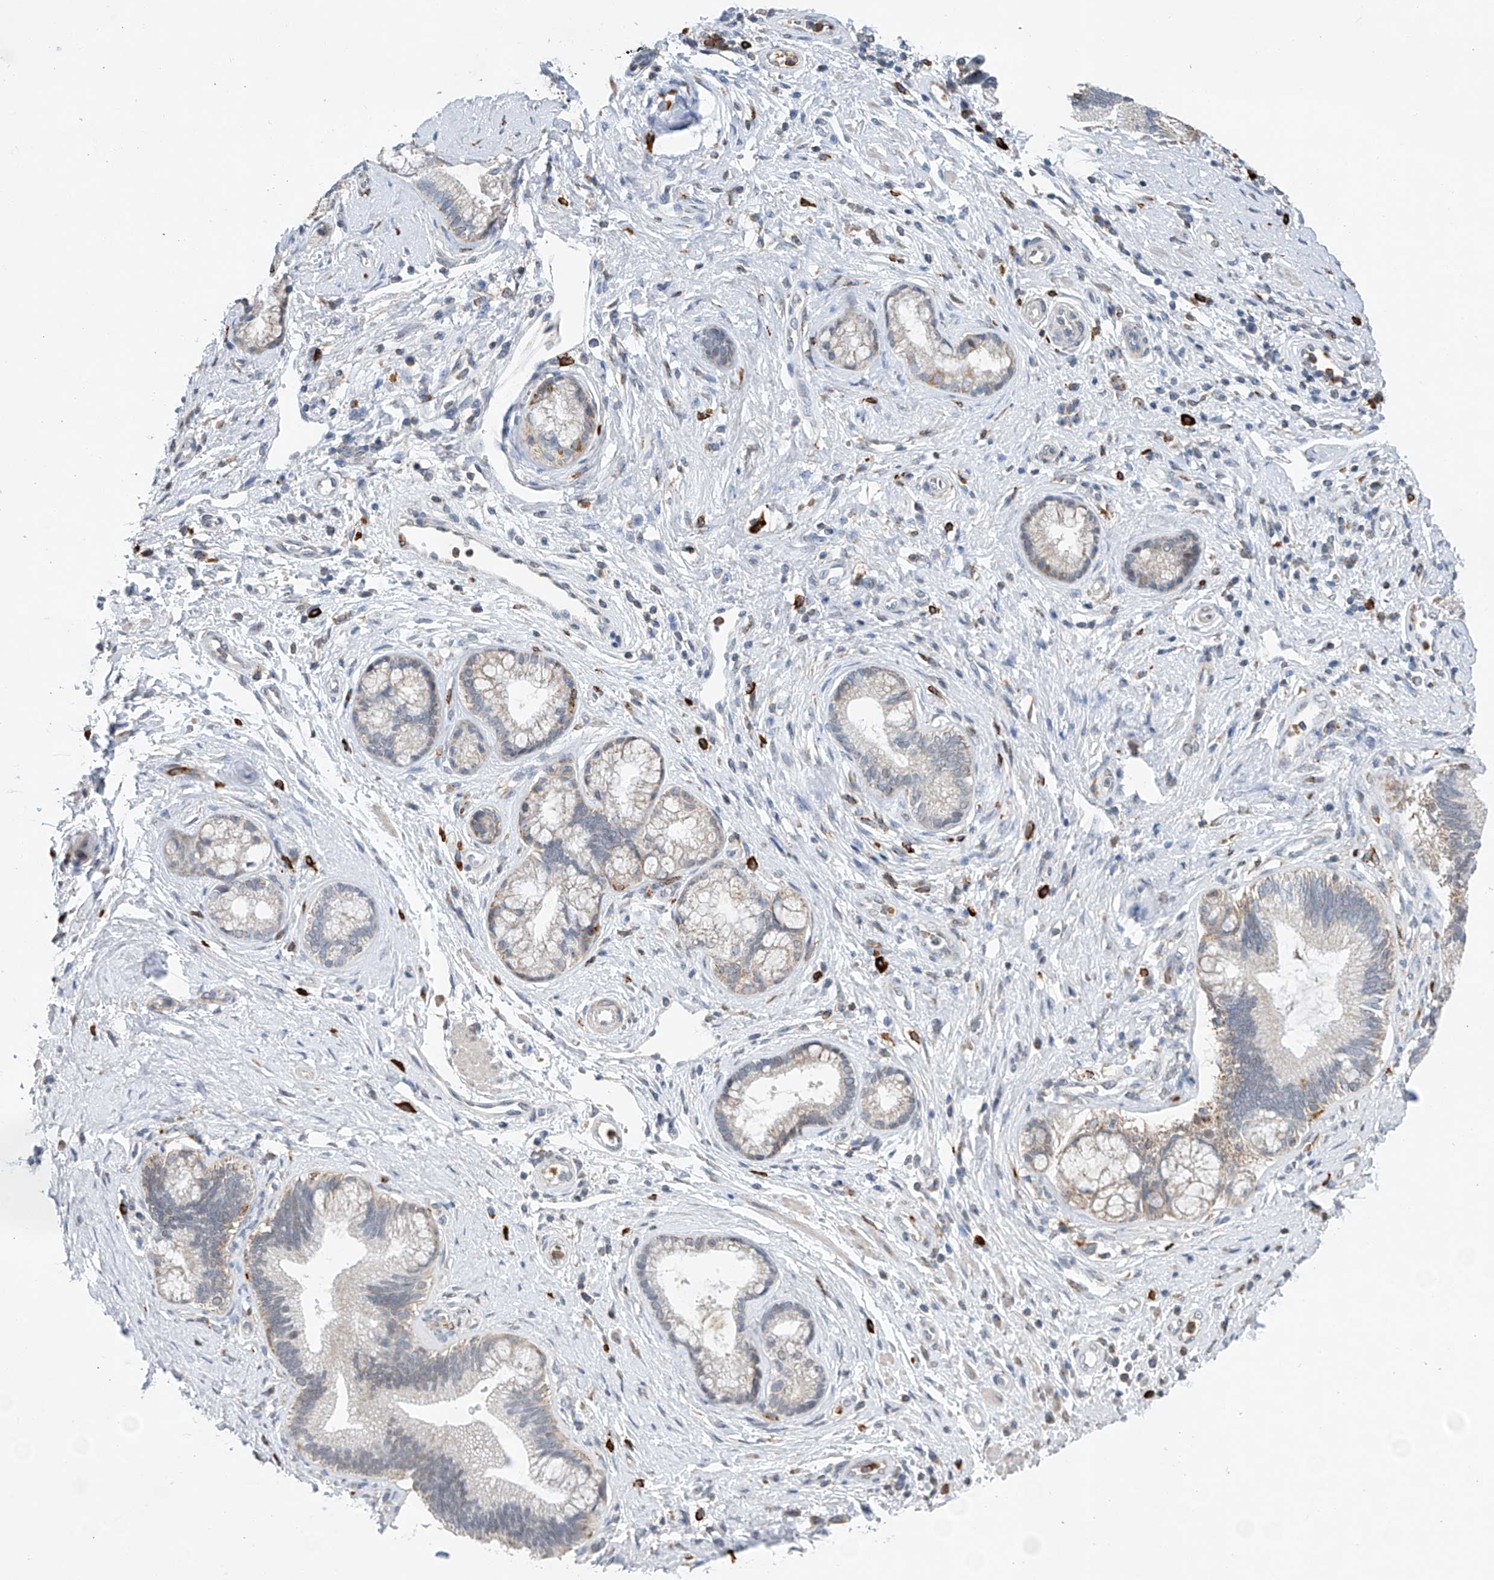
{"staining": {"intensity": "weak", "quantity": "<25%", "location": "cytoplasmic/membranous"}, "tissue": "pancreatic cancer", "cell_type": "Tumor cells", "image_type": "cancer", "snomed": [{"axis": "morphology", "description": "Adenocarcinoma, NOS"}, {"axis": "topography", "description": "Pancreas"}], "caption": "Immunohistochemistry (IHC) image of neoplastic tissue: pancreatic adenocarcinoma stained with DAB reveals no significant protein expression in tumor cells.", "gene": "KLF15", "patient": {"sex": "female", "age": 73}}